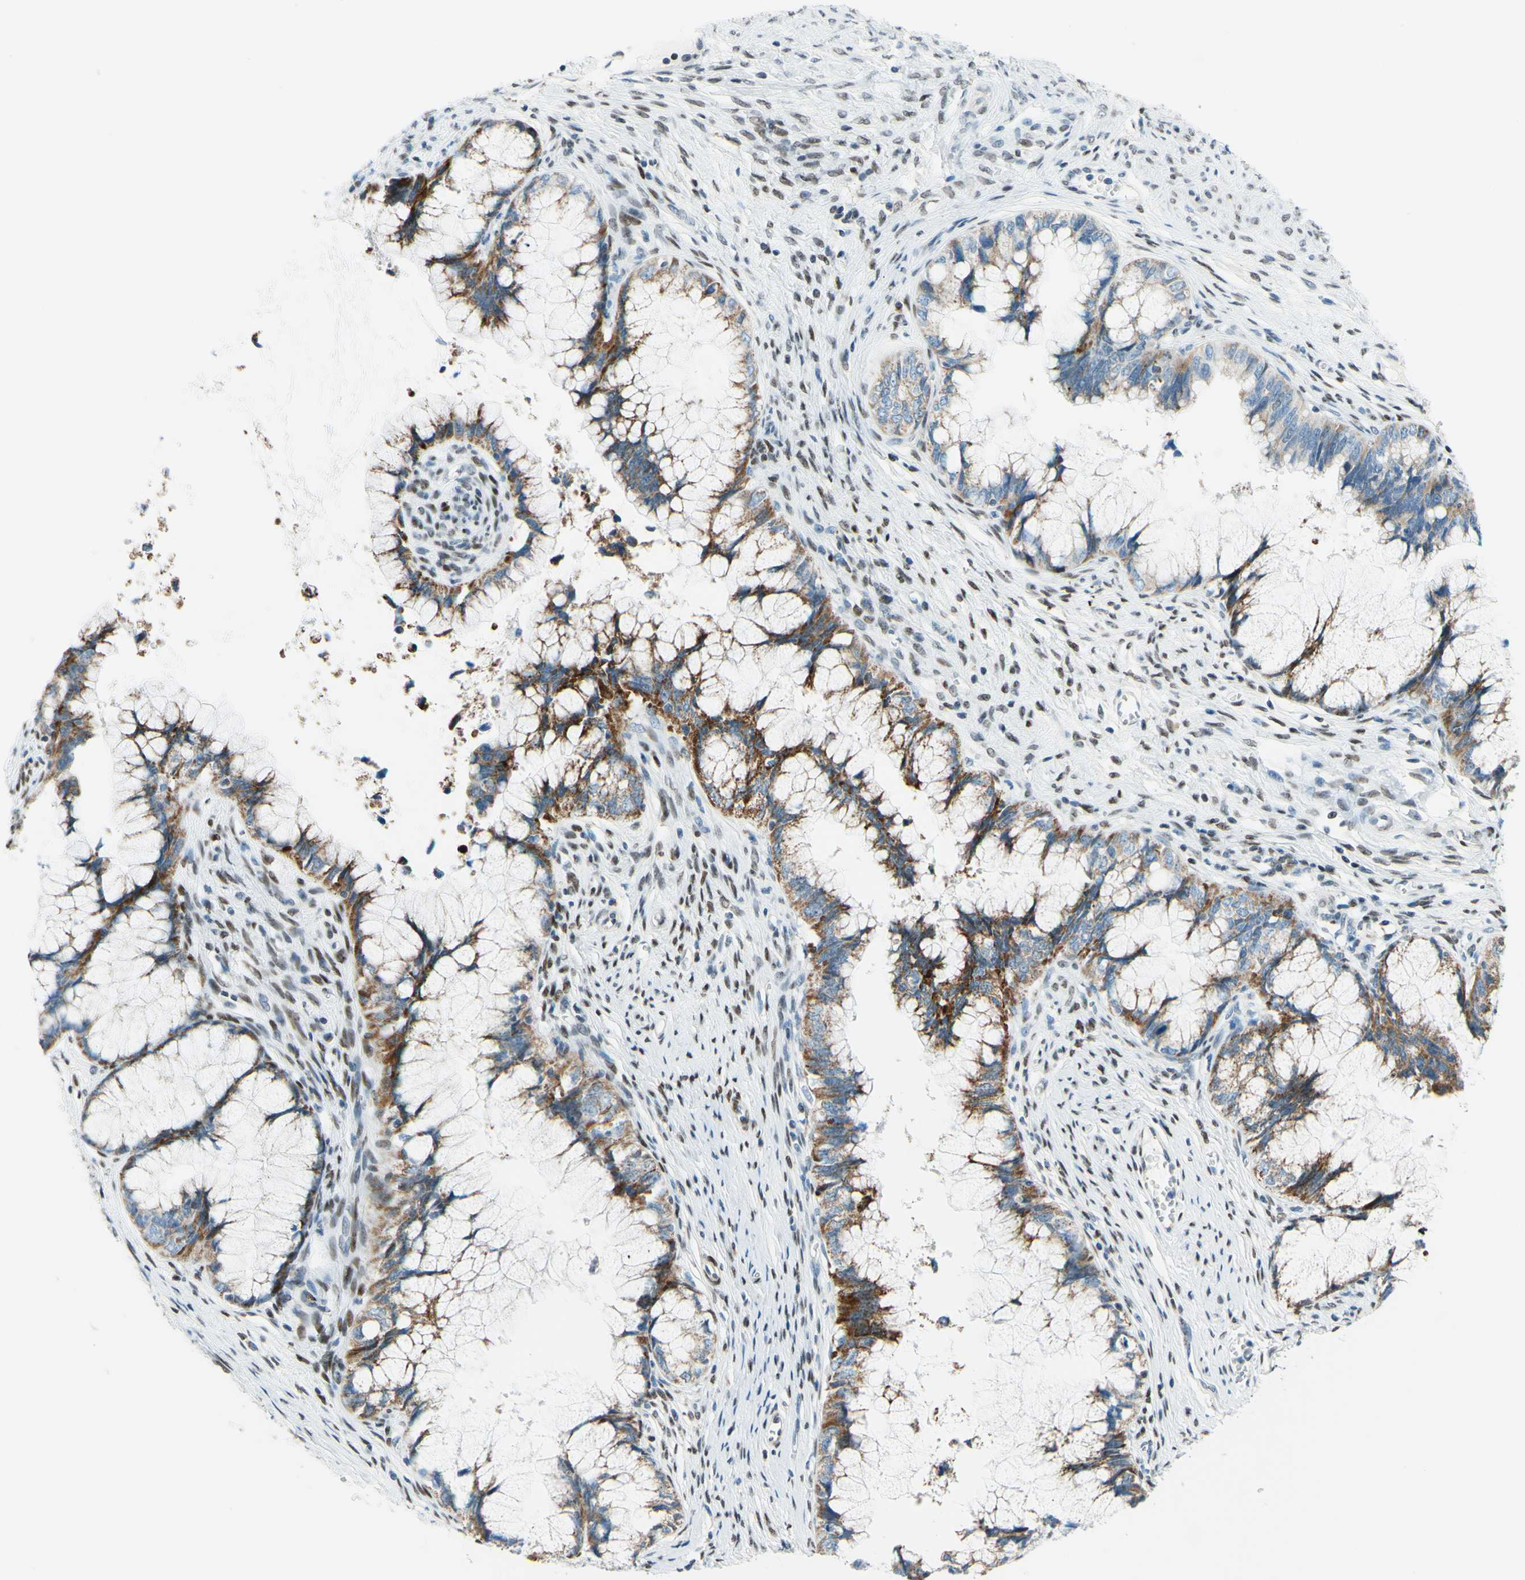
{"staining": {"intensity": "moderate", "quantity": ">75%", "location": "cytoplasmic/membranous"}, "tissue": "cervical cancer", "cell_type": "Tumor cells", "image_type": "cancer", "snomed": [{"axis": "morphology", "description": "Adenocarcinoma, NOS"}, {"axis": "topography", "description": "Cervix"}], "caption": "Cervical cancer was stained to show a protein in brown. There is medium levels of moderate cytoplasmic/membranous staining in about >75% of tumor cells.", "gene": "CBX7", "patient": {"sex": "female", "age": 44}}